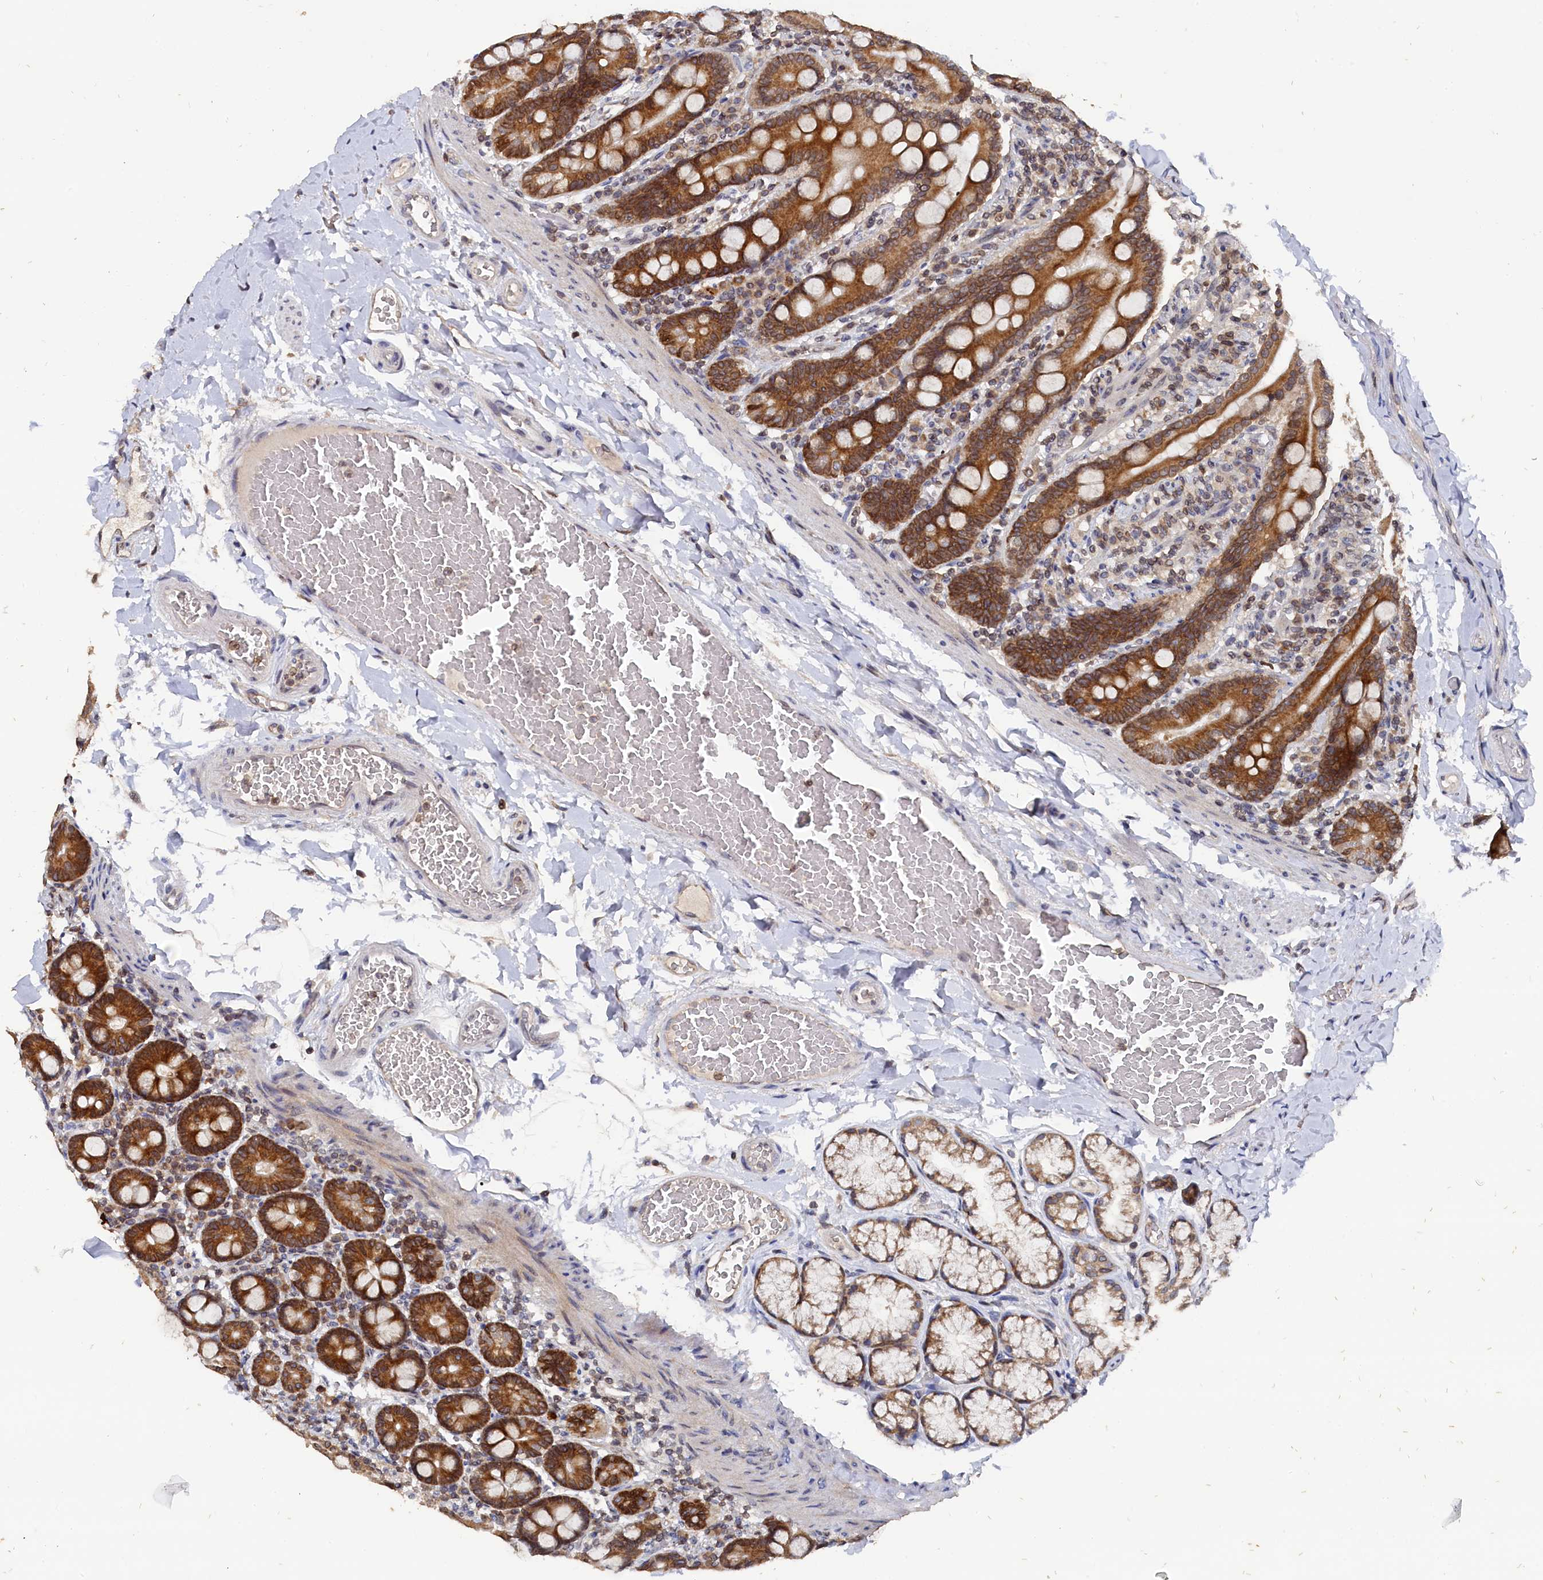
{"staining": {"intensity": "moderate", "quantity": ">75%", "location": "cytoplasmic/membranous,nuclear"}, "tissue": "duodenum", "cell_type": "Glandular cells", "image_type": "normal", "snomed": [{"axis": "morphology", "description": "Normal tissue, NOS"}, {"axis": "topography", "description": "Duodenum"}], "caption": "Brown immunohistochemical staining in benign human duodenum shows moderate cytoplasmic/membranous,nuclear positivity in approximately >75% of glandular cells. (DAB (3,3'-diaminobenzidine) IHC with brightfield microscopy, high magnification).", "gene": "ANKEF1", "patient": {"sex": "male", "age": 54}}